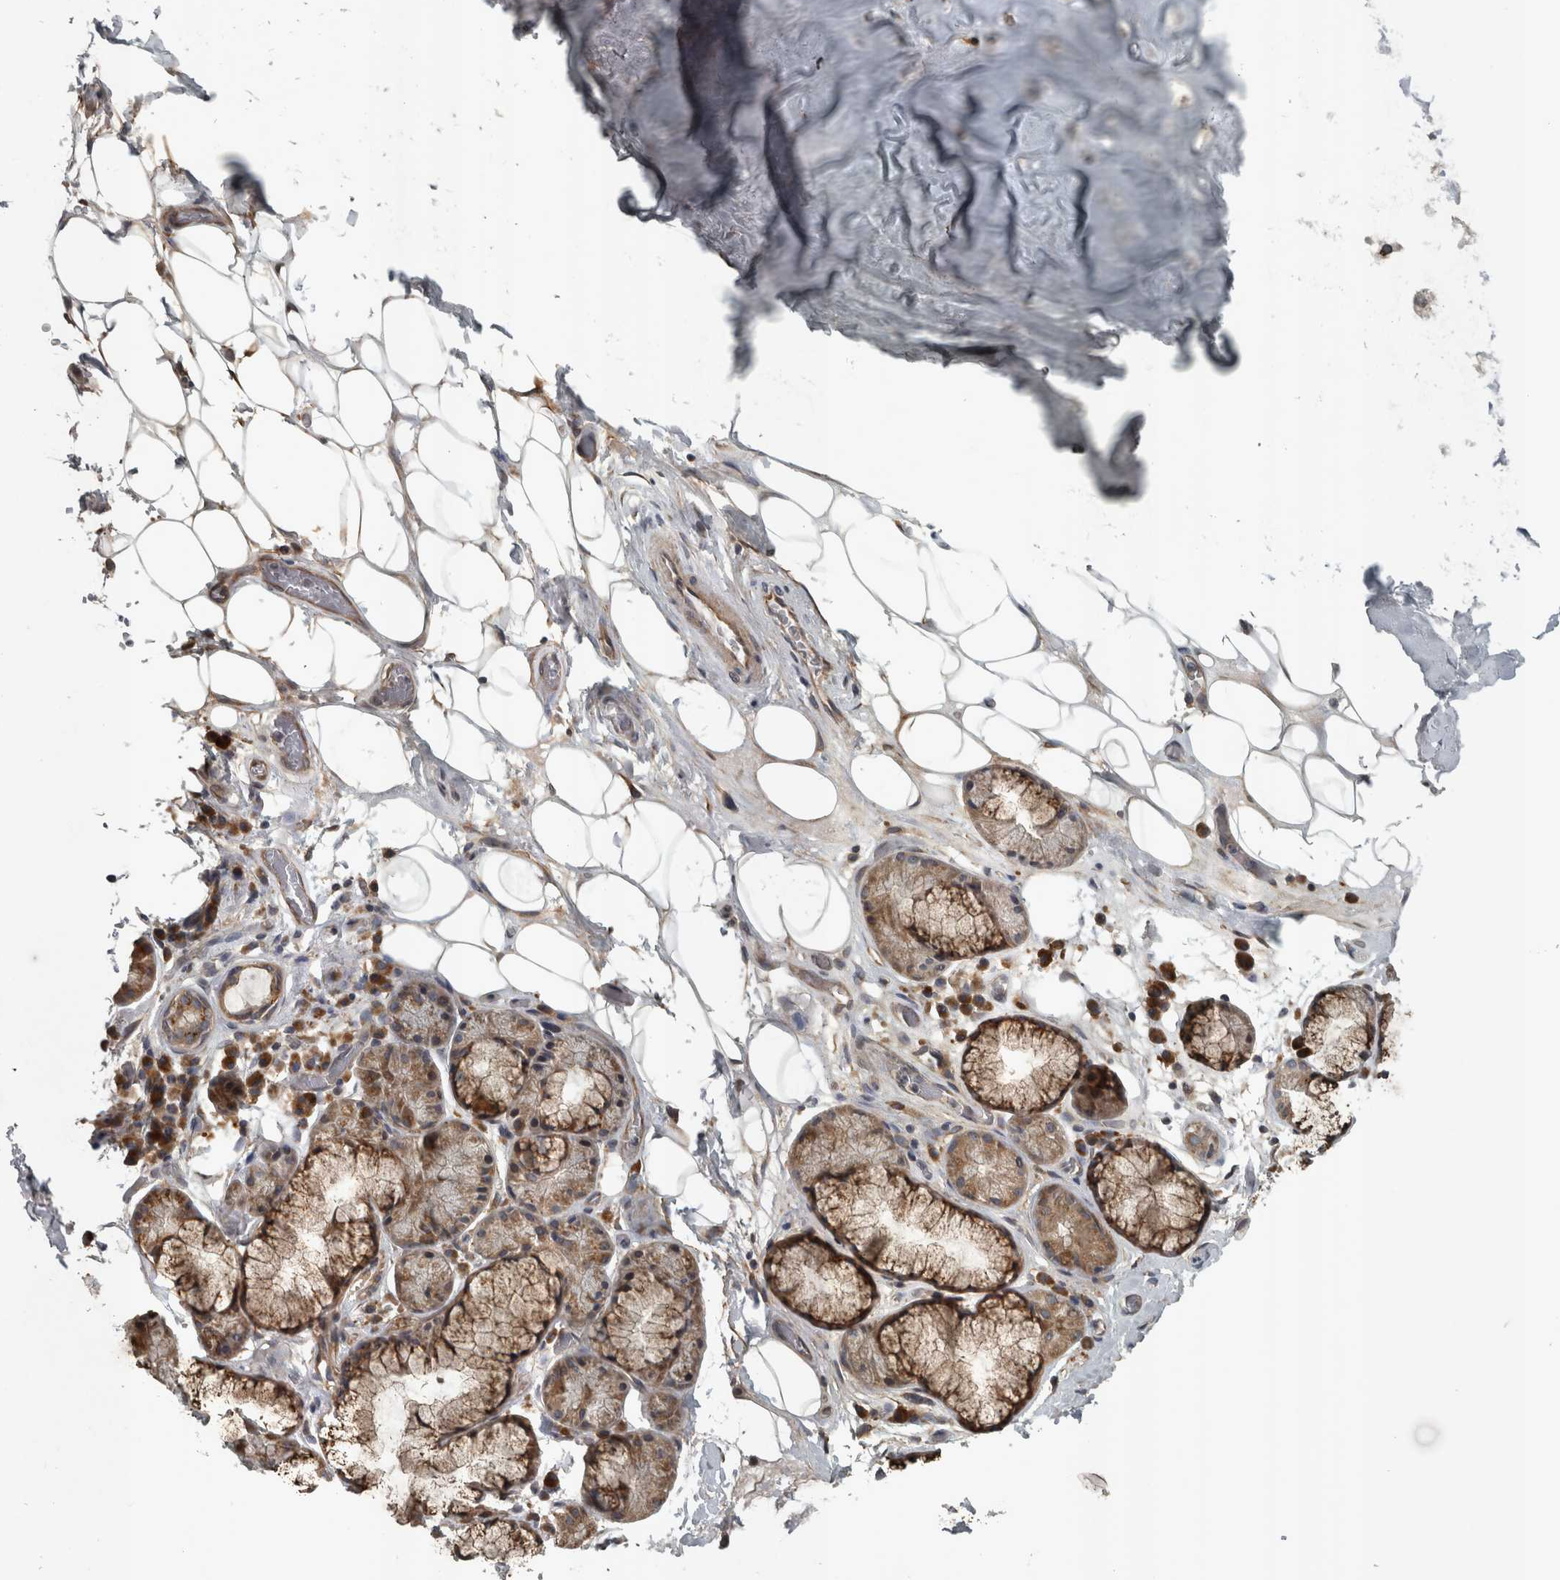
{"staining": {"intensity": "negative", "quantity": "none", "location": "none"}, "tissue": "adipose tissue", "cell_type": "Adipocytes", "image_type": "normal", "snomed": [{"axis": "morphology", "description": "Normal tissue, NOS"}, {"axis": "topography", "description": "Cartilage tissue"}], "caption": "High power microscopy image of an immunohistochemistry histopathology image of normal adipose tissue, revealing no significant expression in adipocytes.", "gene": "ZNF345", "patient": {"sex": "female", "age": 63}}